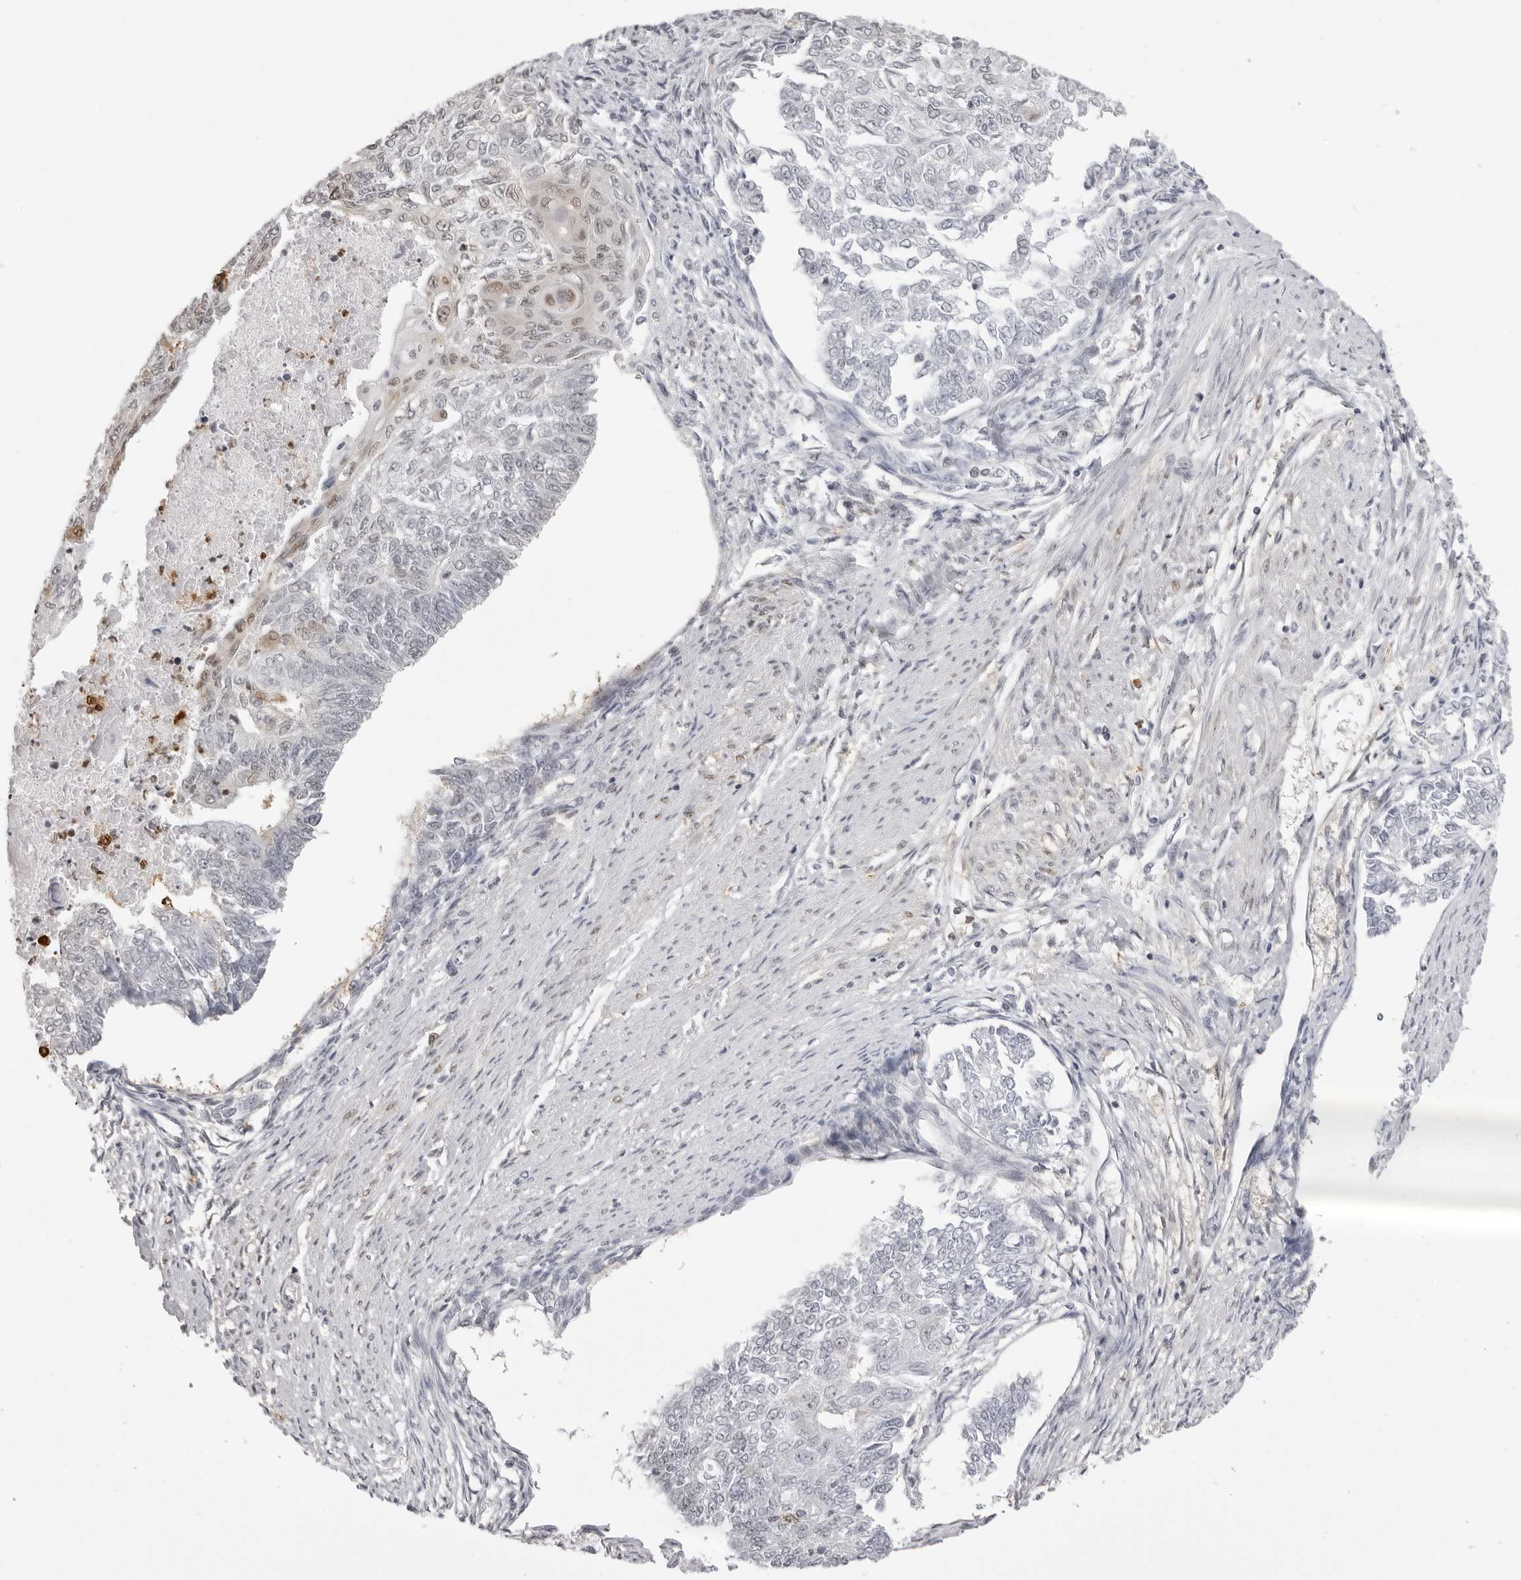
{"staining": {"intensity": "weak", "quantity": "<25%", "location": "nuclear"}, "tissue": "endometrial cancer", "cell_type": "Tumor cells", "image_type": "cancer", "snomed": [{"axis": "morphology", "description": "Adenocarcinoma, NOS"}, {"axis": "topography", "description": "Endometrium"}], "caption": "Protein analysis of endometrial cancer reveals no significant staining in tumor cells.", "gene": "HSPA4", "patient": {"sex": "female", "age": 32}}